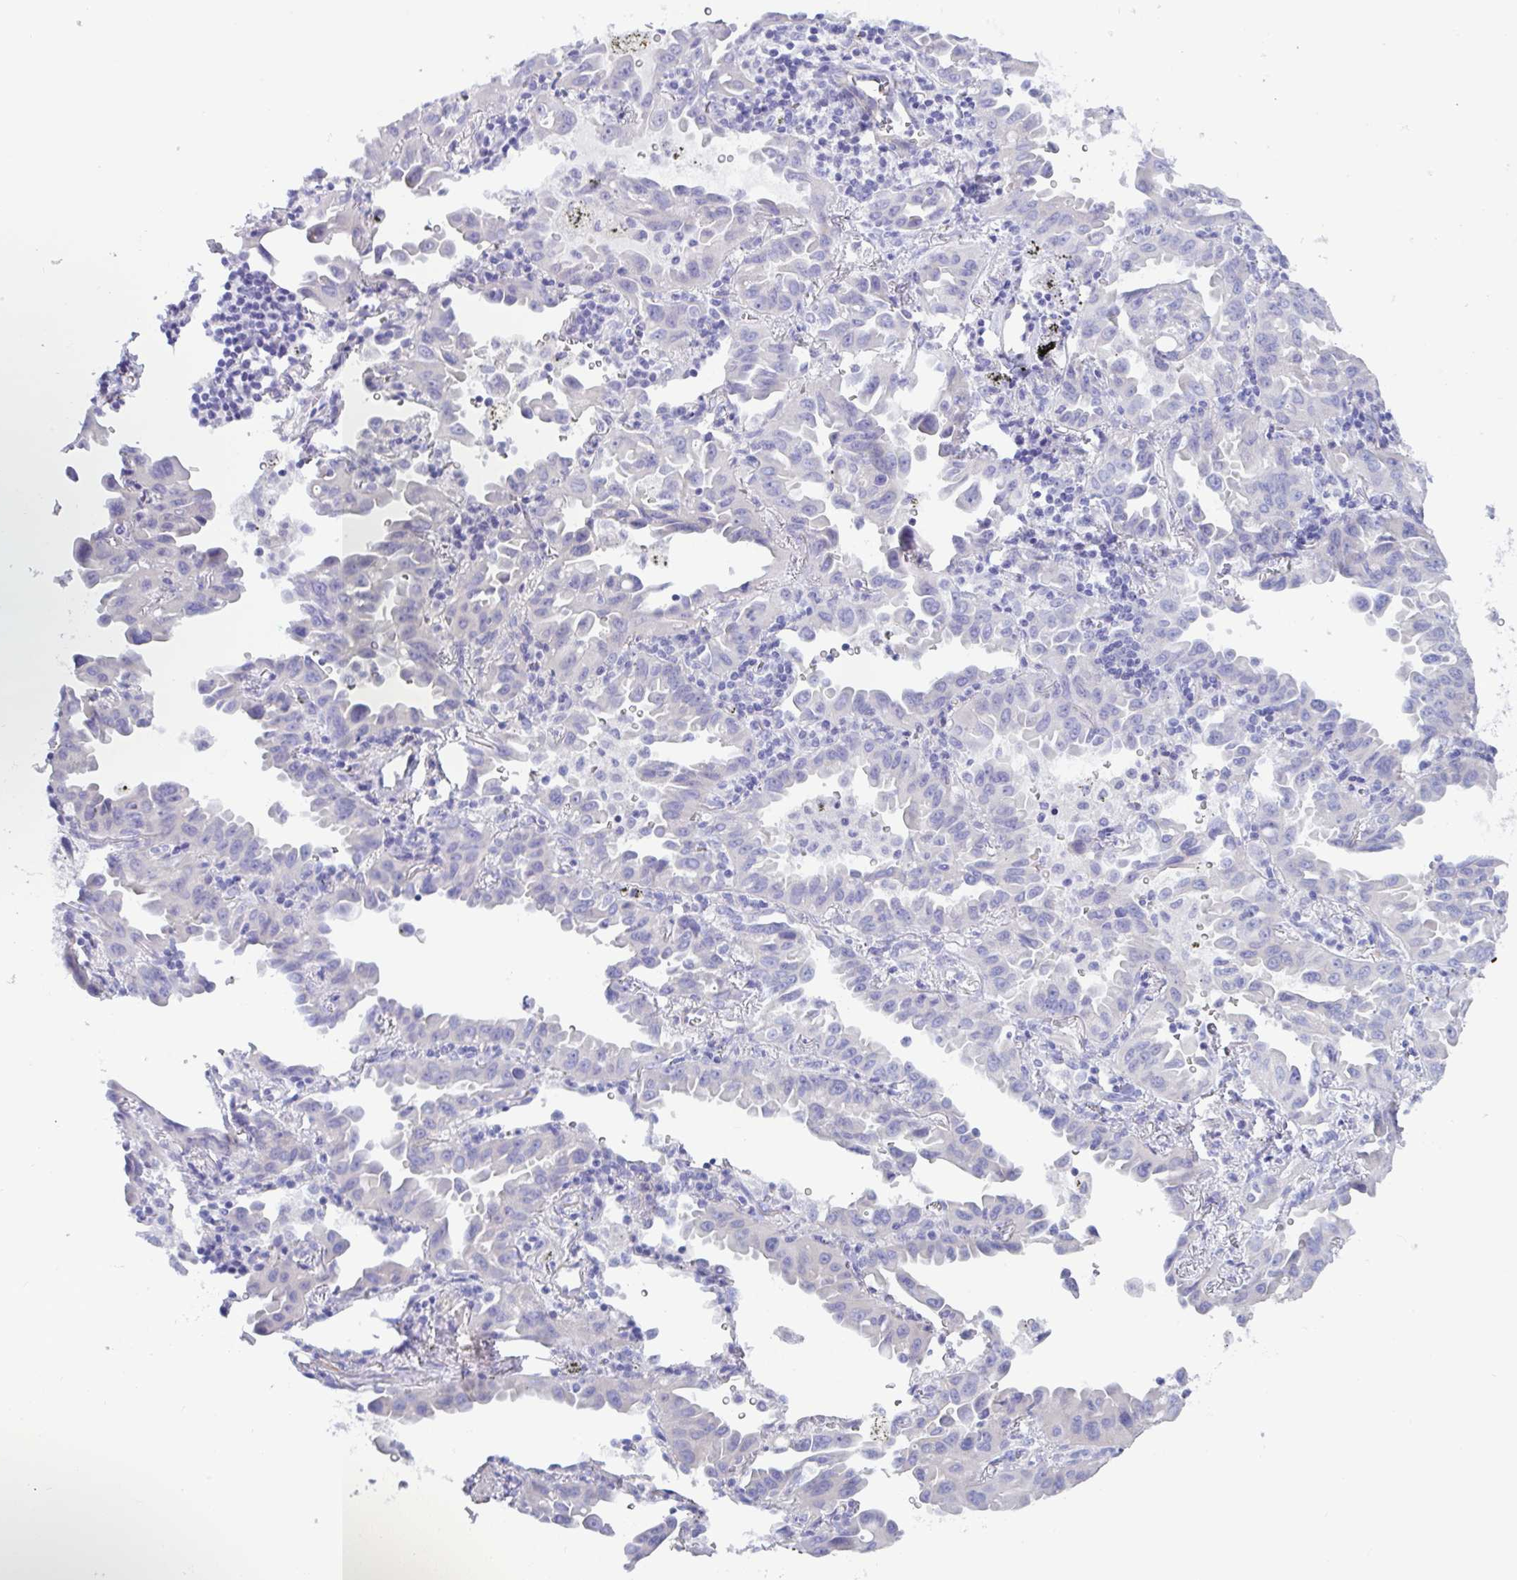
{"staining": {"intensity": "negative", "quantity": "none", "location": "none"}, "tissue": "lung cancer", "cell_type": "Tumor cells", "image_type": "cancer", "snomed": [{"axis": "morphology", "description": "Adenocarcinoma, NOS"}, {"axis": "topography", "description": "Lung"}], "caption": "Protein analysis of adenocarcinoma (lung) shows no significant positivity in tumor cells.", "gene": "MED11", "patient": {"sex": "male", "age": 68}}